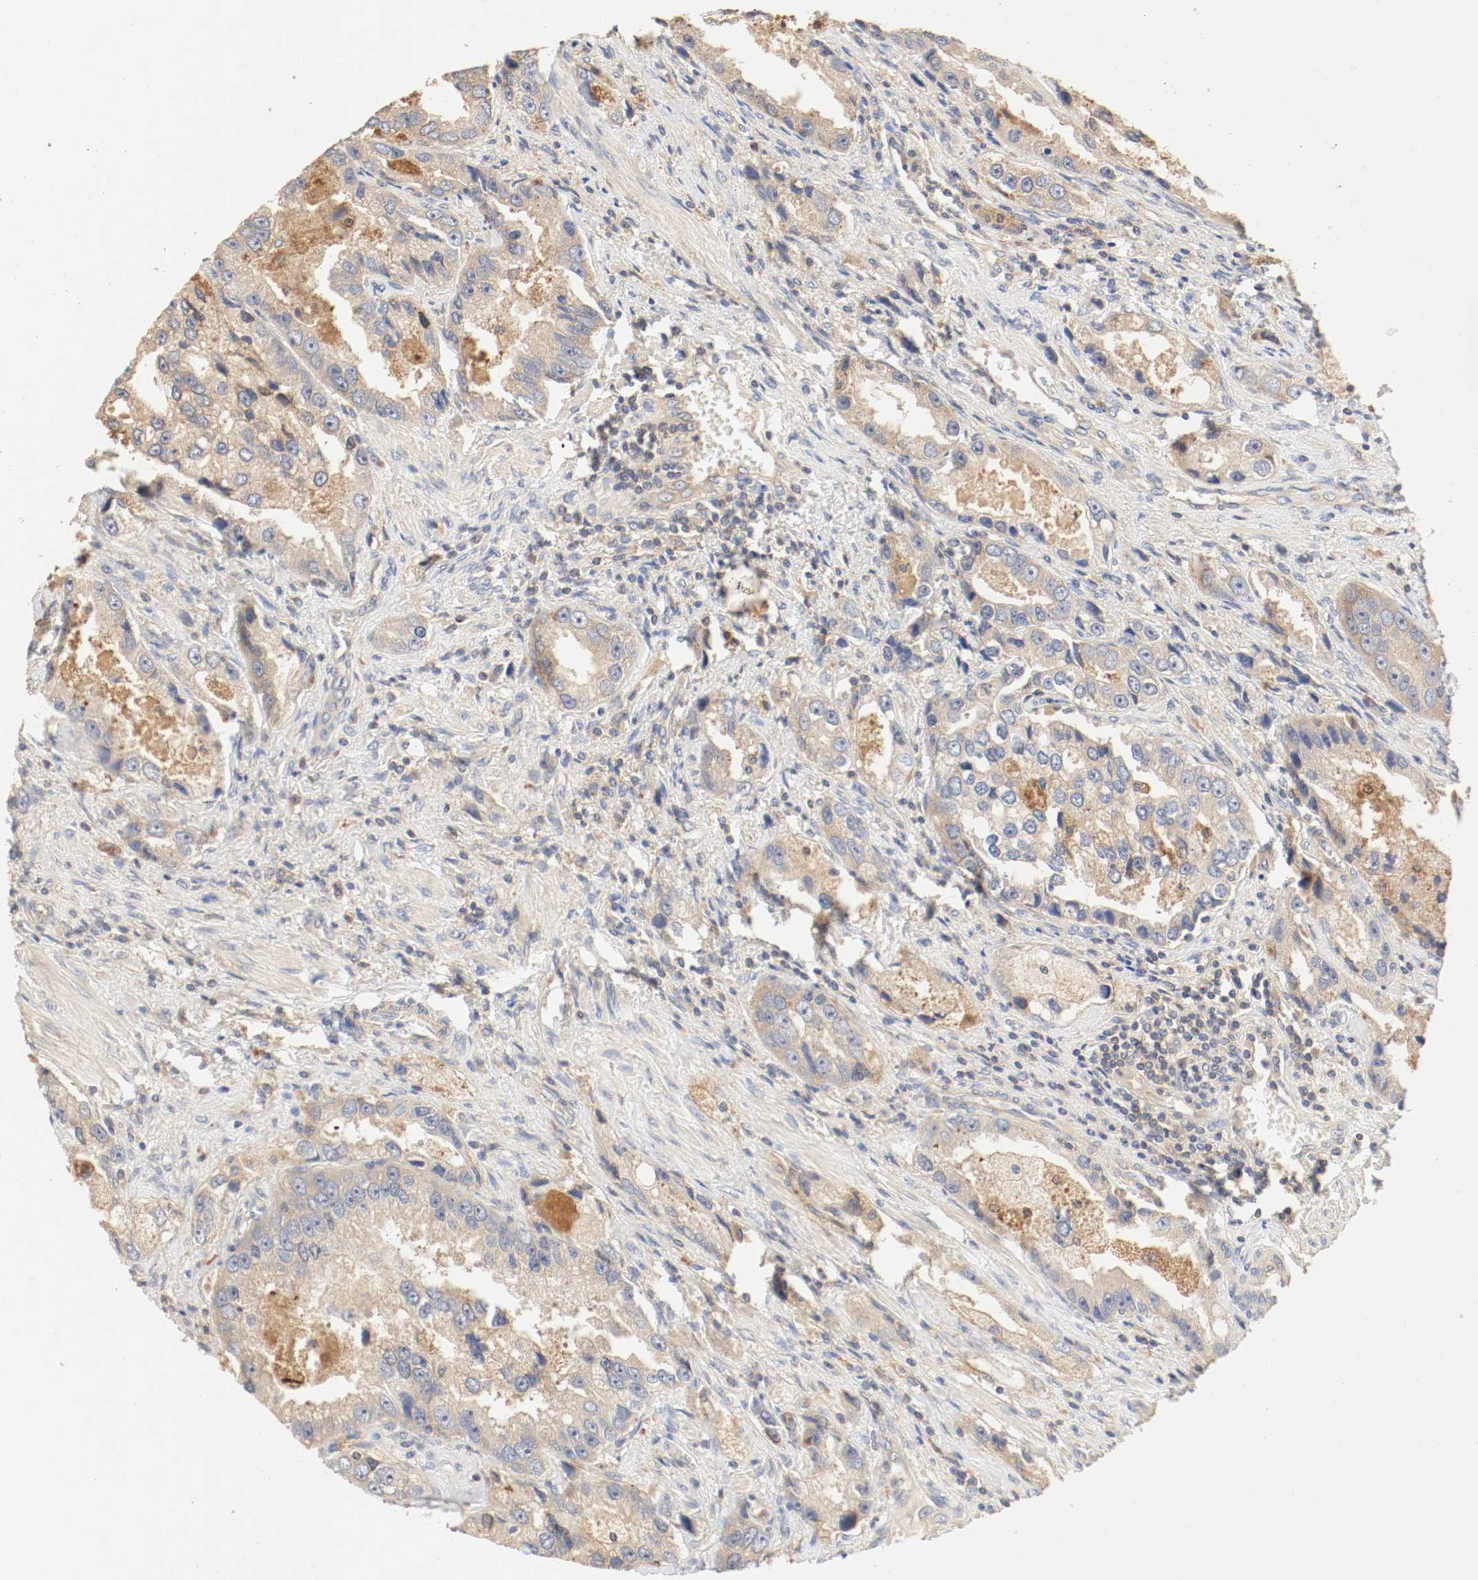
{"staining": {"intensity": "moderate", "quantity": ">75%", "location": "cytoplasmic/membranous"}, "tissue": "prostate cancer", "cell_type": "Tumor cells", "image_type": "cancer", "snomed": [{"axis": "morphology", "description": "Adenocarcinoma, High grade"}, {"axis": "topography", "description": "Prostate"}], "caption": "Immunohistochemistry (IHC) of human prostate cancer exhibits medium levels of moderate cytoplasmic/membranous staining in approximately >75% of tumor cells. (DAB (3,3'-diaminobenzidine) = brown stain, brightfield microscopy at high magnification).", "gene": "GIT1", "patient": {"sex": "male", "age": 63}}